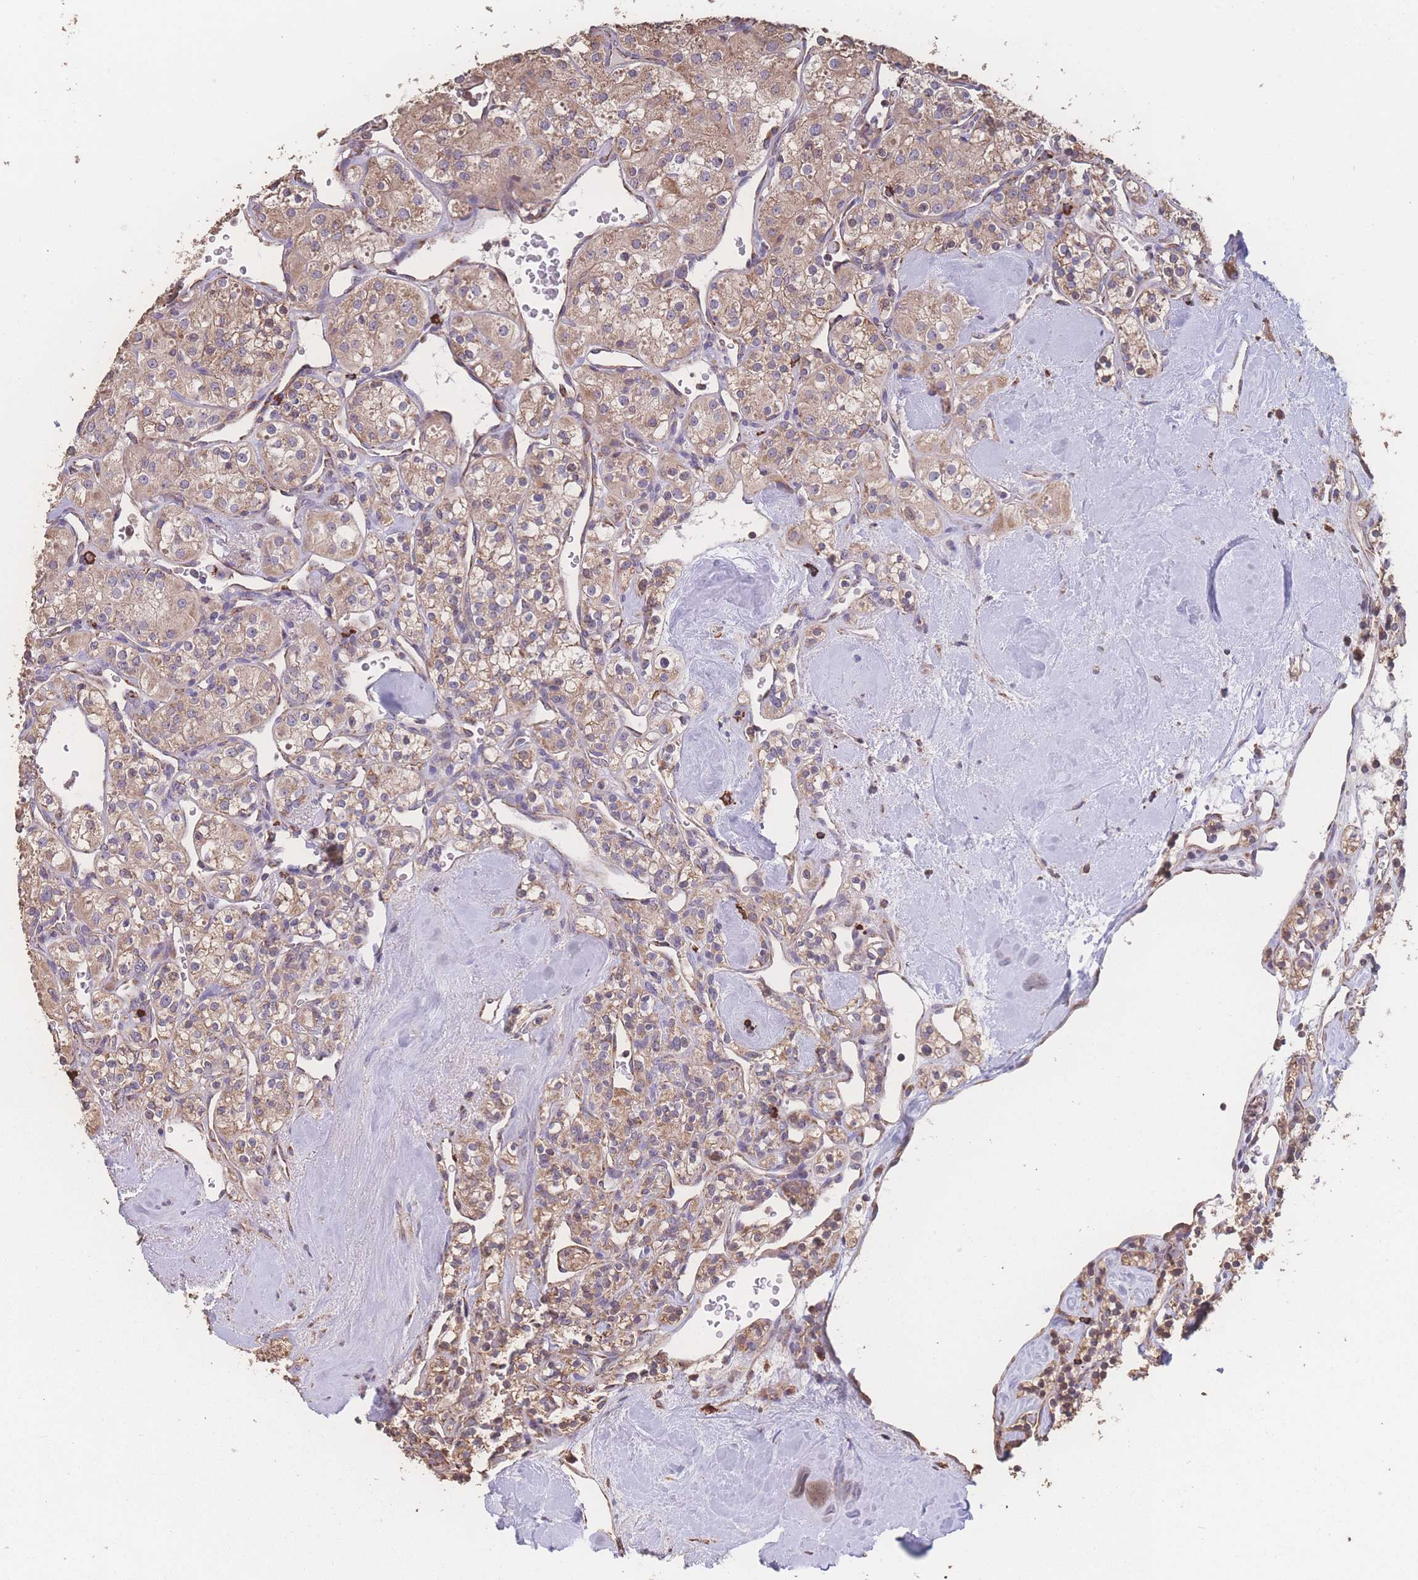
{"staining": {"intensity": "moderate", "quantity": ">75%", "location": "cytoplasmic/membranous"}, "tissue": "renal cancer", "cell_type": "Tumor cells", "image_type": "cancer", "snomed": [{"axis": "morphology", "description": "Adenocarcinoma, NOS"}, {"axis": "topography", "description": "Kidney"}], "caption": "DAB (3,3'-diaminobenzidine) immunohistochemical staining of human renal cancer (adenocarcinoma) shows moderate cytoplasmic/membranous protein expression in approximately >75% of tumor cells.", "gene": "SGSM3", "patient": {"sex": "male", "age": 77}}